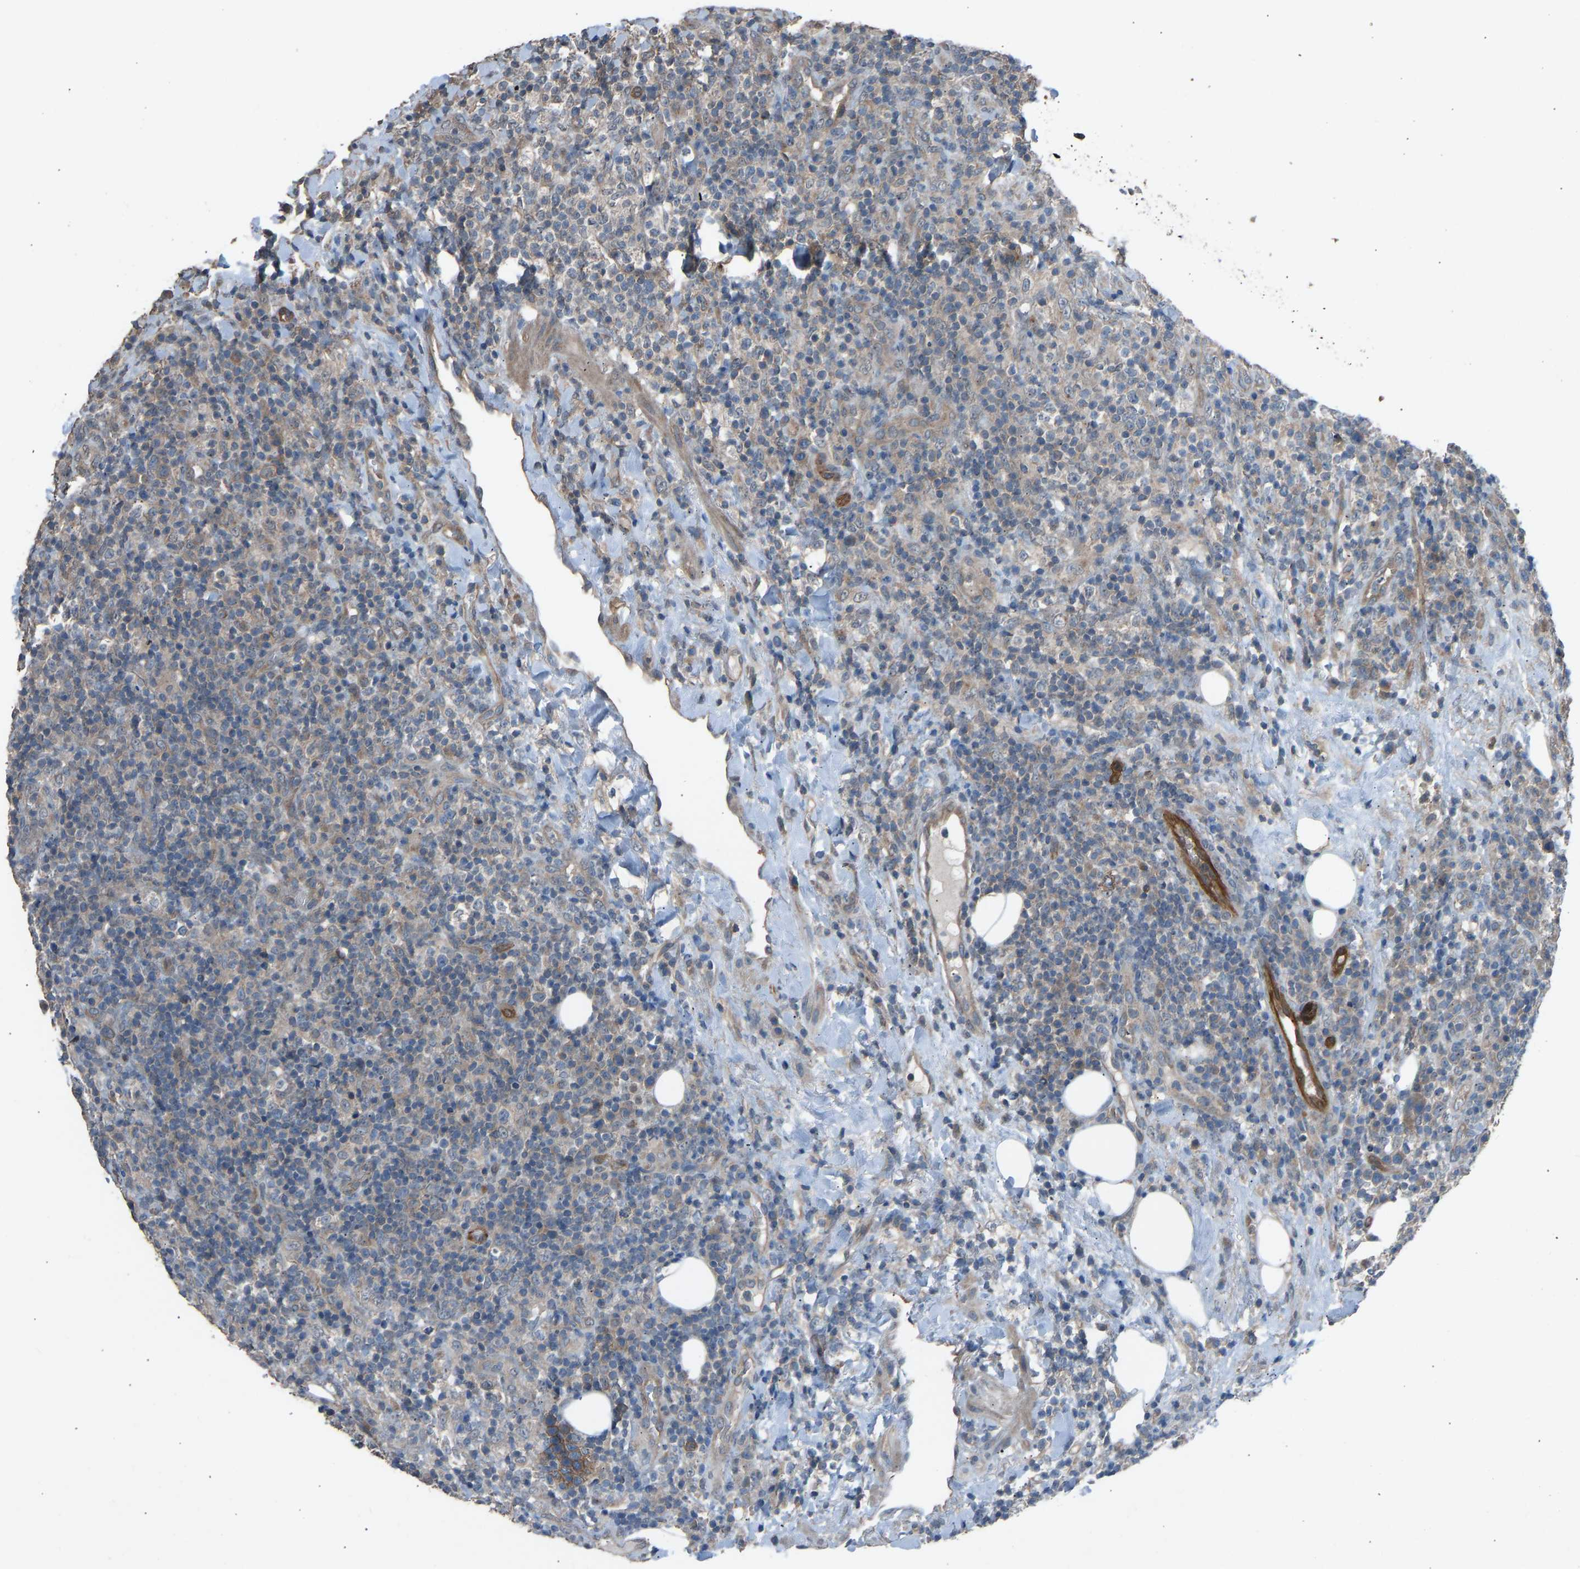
{"staining": {"intensity": "weak", "quantity": "25%-75%", "location": "cytoplasmic/membranous"}, "tissue": "lymphoma", "cell_type": "Tumor cells", "image_type": "cancer", "snomed": [{"axis": "morphology", "description": "Malignant lymphoma, non-Hodgkin's type, High grade"}, {"axis": "topography", "description": "Lymph node"}], "caption": "The micrograph reveals immunohistochemical staining of malignant lymphoma, non-Hodgkin's type (high-grade). There is weak cytoplasmic/membranous staining is present in about 25%-75% of tumor cells. (Brightfield microscopy of DAB IHC at high magnification).", "gene": "SLC43A1", "patient": {"sex": "female", "age": 76}}